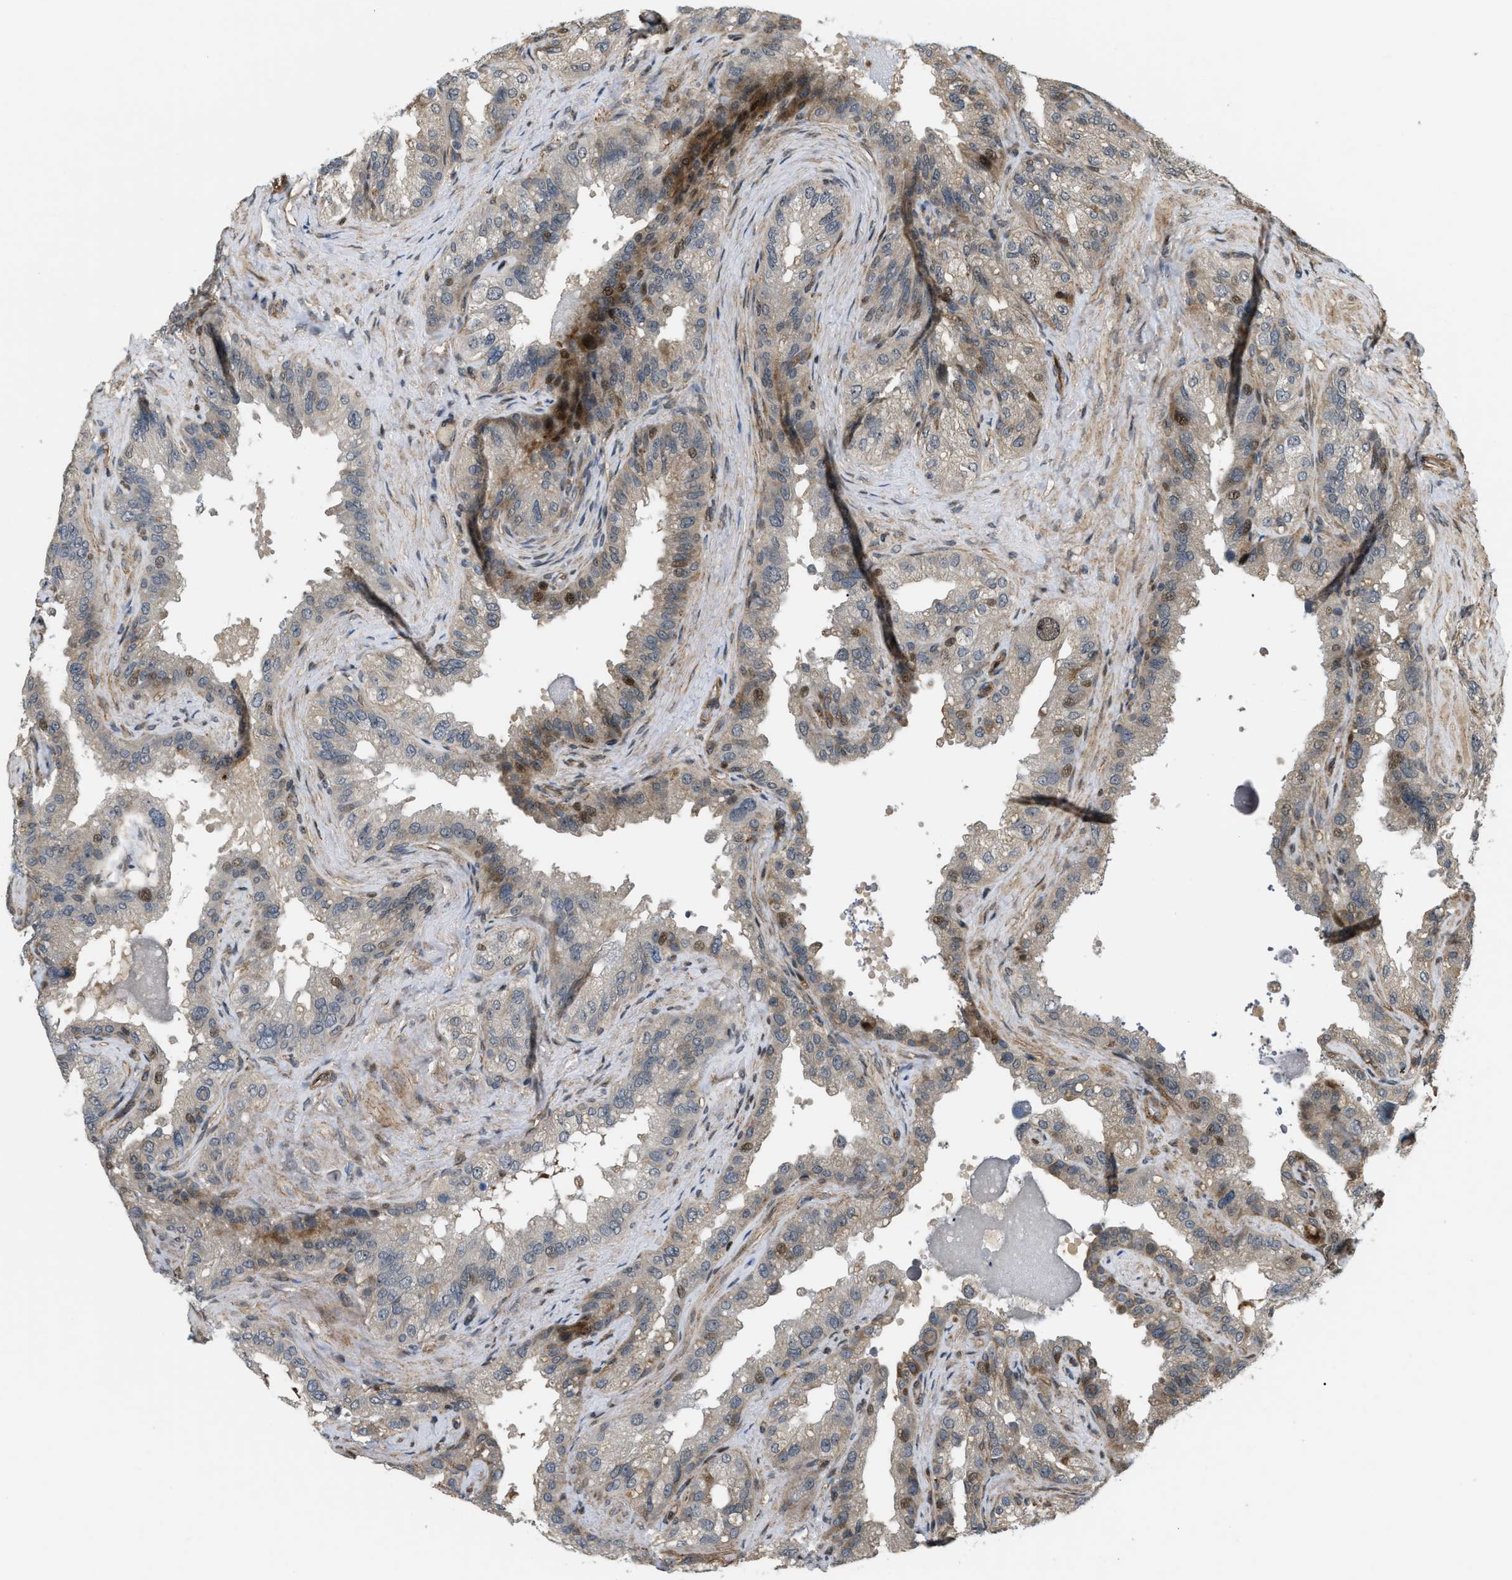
{"staining": {"intensity": "moderate", "quantity": "25%-75%", "location": "cytoplasmic/membranous,nuclear"}, "tissue": "seminal vesicle", "cell_type": "Glandular cells", "image_type": "normal", "snomed": [{"axis": "morphology", "description": "Normal tissue, NOS"}, {"axis": "topography", "description": "Seminal veicle"}], "caption": "An IHC photomicrograph of unremarkable tissue is shown. Protein staining in brown highlights moderate cytoplasmic/membranous,nuclear positivity in seminal vesicle within glandular cells. (DAB IHC with brightfield microscopy, high magnification).", "gene": "LTA4H", "patient": {"sex": "male", "age": 68}}